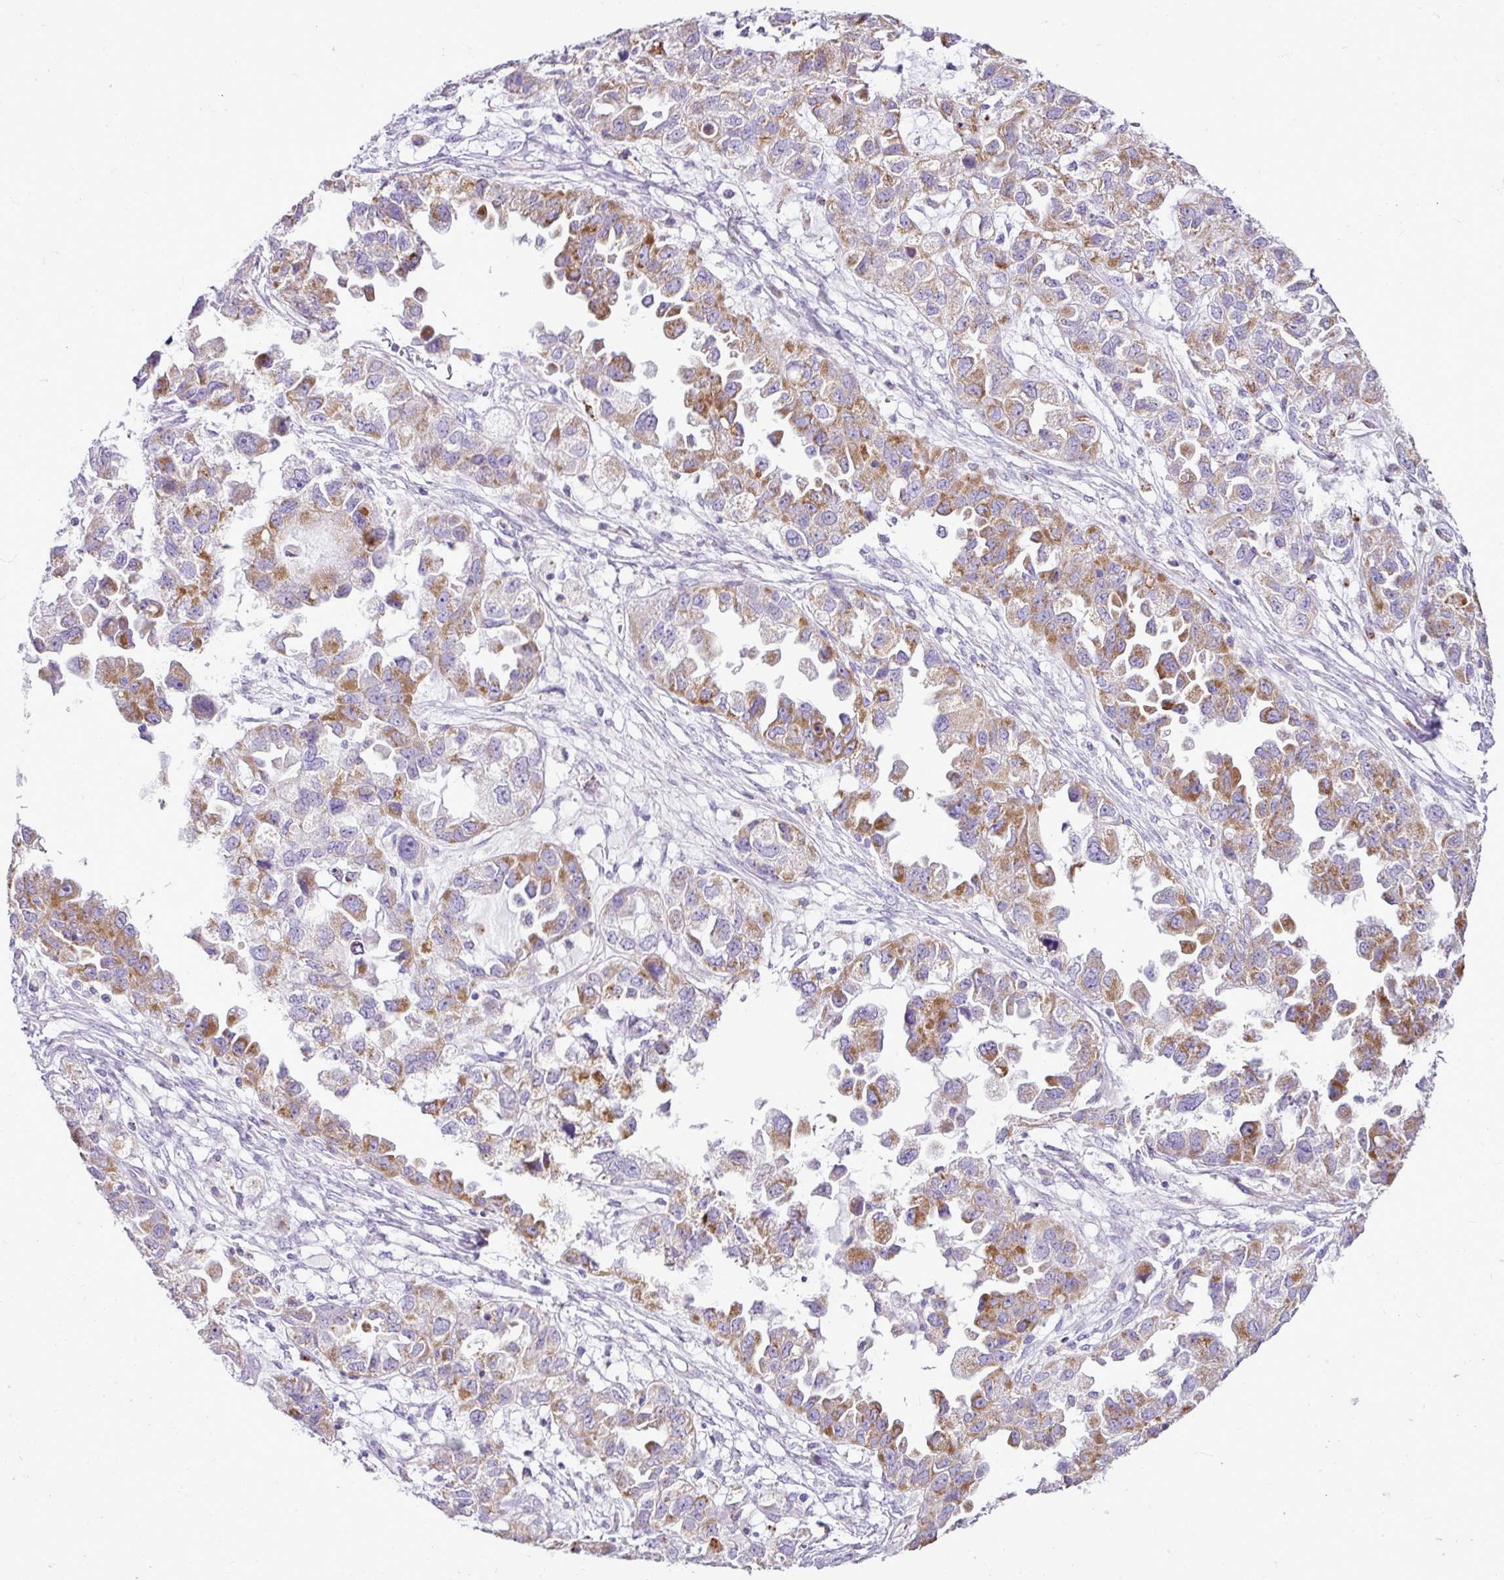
{"staining": {"intensity": "moderate", "quantity": ">75%", "location": "cytoplasmic/membranous"}, "tissue": "ovarian cancer", "cell_type": "Tumor cells", "image_type": "cancer", "snomed": [{"axis": "morphology", "description": "Cystadenocarcinoma, serous, NOS"}, {"axis": "topography", "description": "Ovary"}], "caption": "Moderate cytoplasmic/membranous positivity is seen in about >75% of tumor cells in serous cystadenocarcinoma (ovarian).", "gene": "PGAP4", "patient": {"sex": "female", "age": 84}}